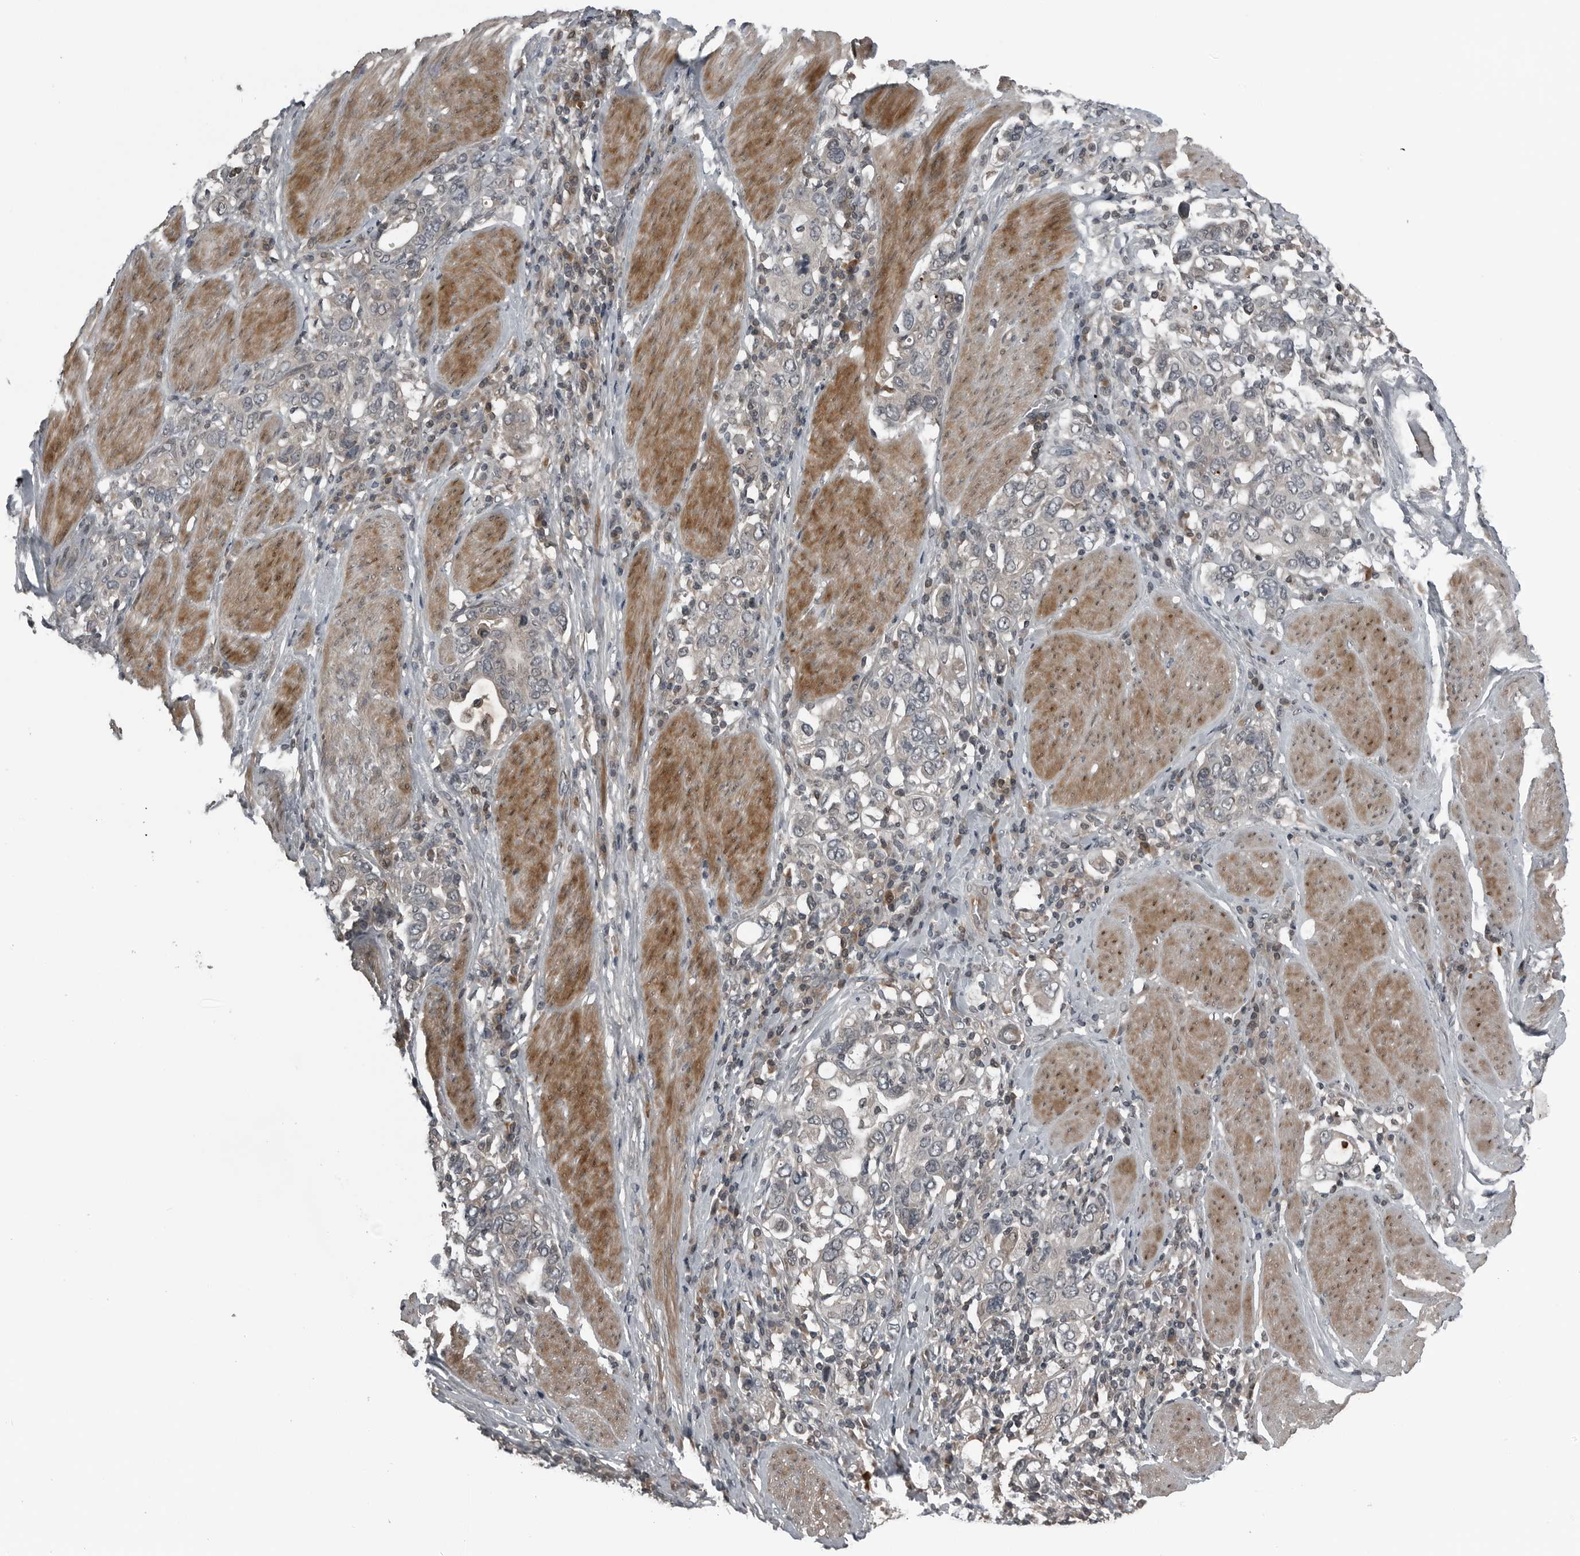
{"staining": {"intensity": "weak", "quantity": "25%-75%", "location": "cytoplasmic/membranous"}, "tissue": "stomach cancer", "cell_type": "Tumor cells", "image_type": "cancer", "snomed": [{"axis": "morphology", "description": "Adenocarcinoma, NOS"}, {"axis": "topography", "description": "Stomach, upper"}], "caption": "This image displays IHC staining of human stomach adenocarcinoma, with low weak cytoplasmic/membranous positivity in about 25%-75% of tumor cells.", "gene": "GAK", "patient": {"sex": "male", "age": 62}}